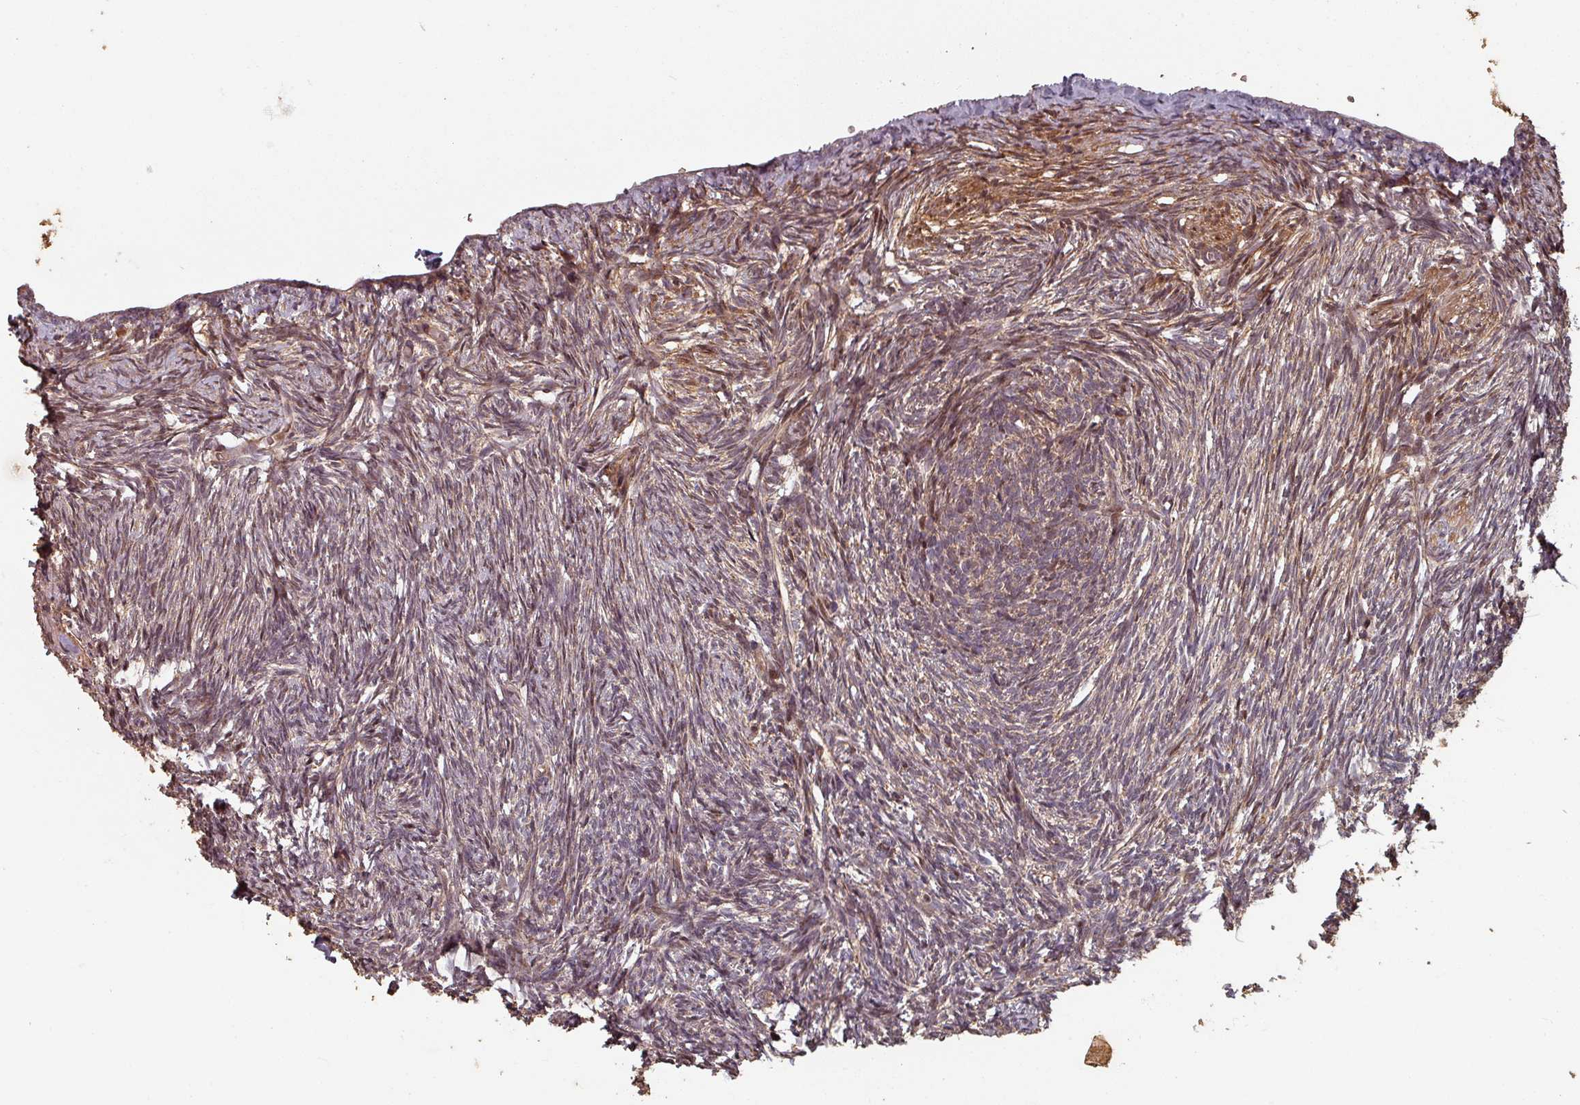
{"staining": {"intensity": "moderate", "quantity": ">75%", "location": "cytoplasmic/membranous,nuclear"}, "tissue": "ovary", "cell_type": "Ovarian stroma cells", "image_type": "normal", "snomed": [{"axis": "morphology", "description": "Normal tissue, NOS"}, {"axis": "topography", "description": "Ovary"}], "caption": "This image reveals immunohistochemistry (IHC) staining of benign ovary, with medium moderate cytoplasmic/membranous,nuclear staining in about >75% of ovarian stroma cells.", "gene": "EID1", "patient": {"sex": "female", "age": 51}}